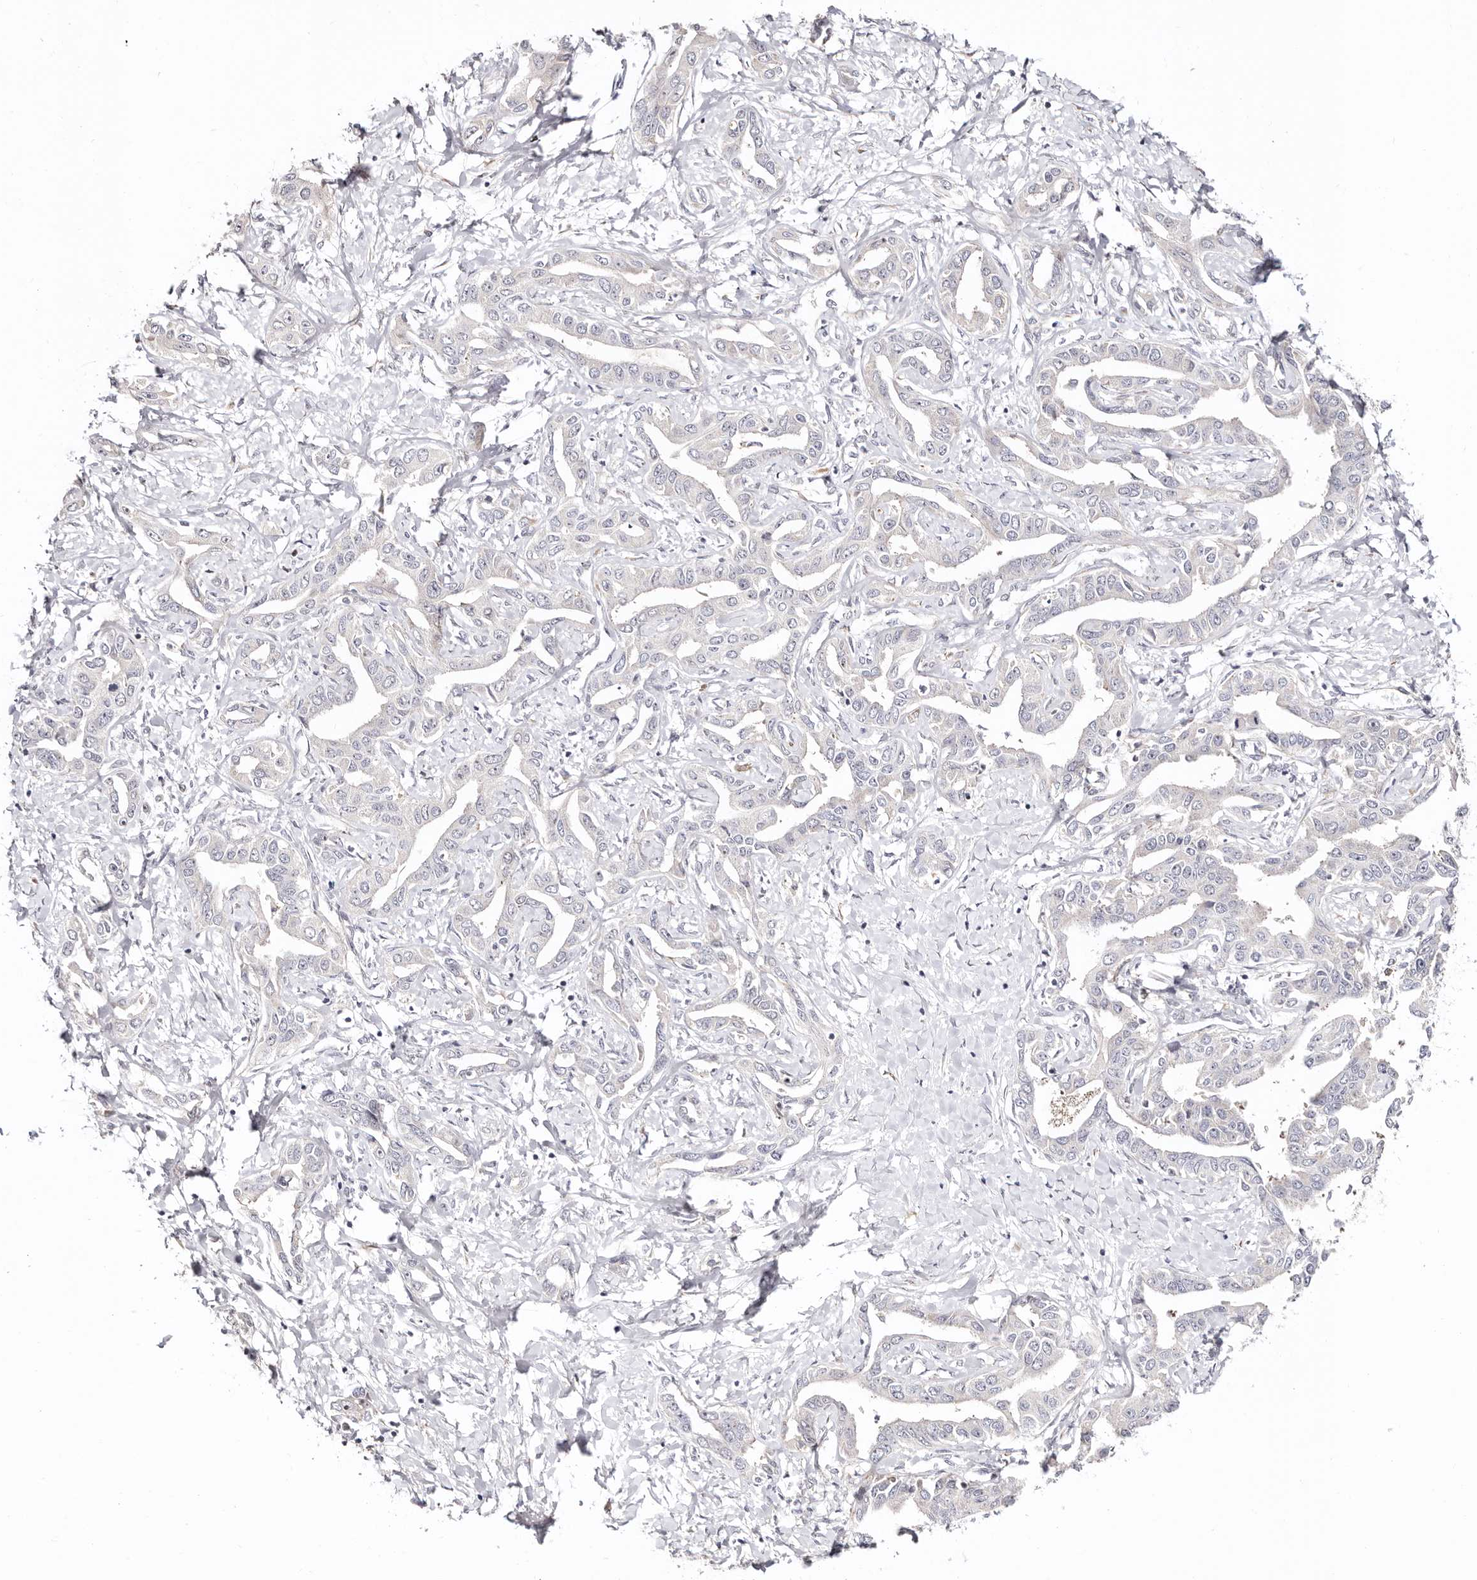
{"staining": {"intensity": "negative", "quantity": "none", "location": "none"}, "tissue": "liver cancer", "cell_type": "Tumor cells", "image_type": "cancer", "snomed": [{"axis": "morphology", "description": "Cholangiocarcinoma"}, {"axis": "topography", "description": "Liver"}], "caption": "DAB immunohistochemical staining of human cholangiocarcinoma (liver) exhibits no significant staining in tumor cells.", "gene": "BCL2L15", "patient": {"sex": "male", "age": 59}}